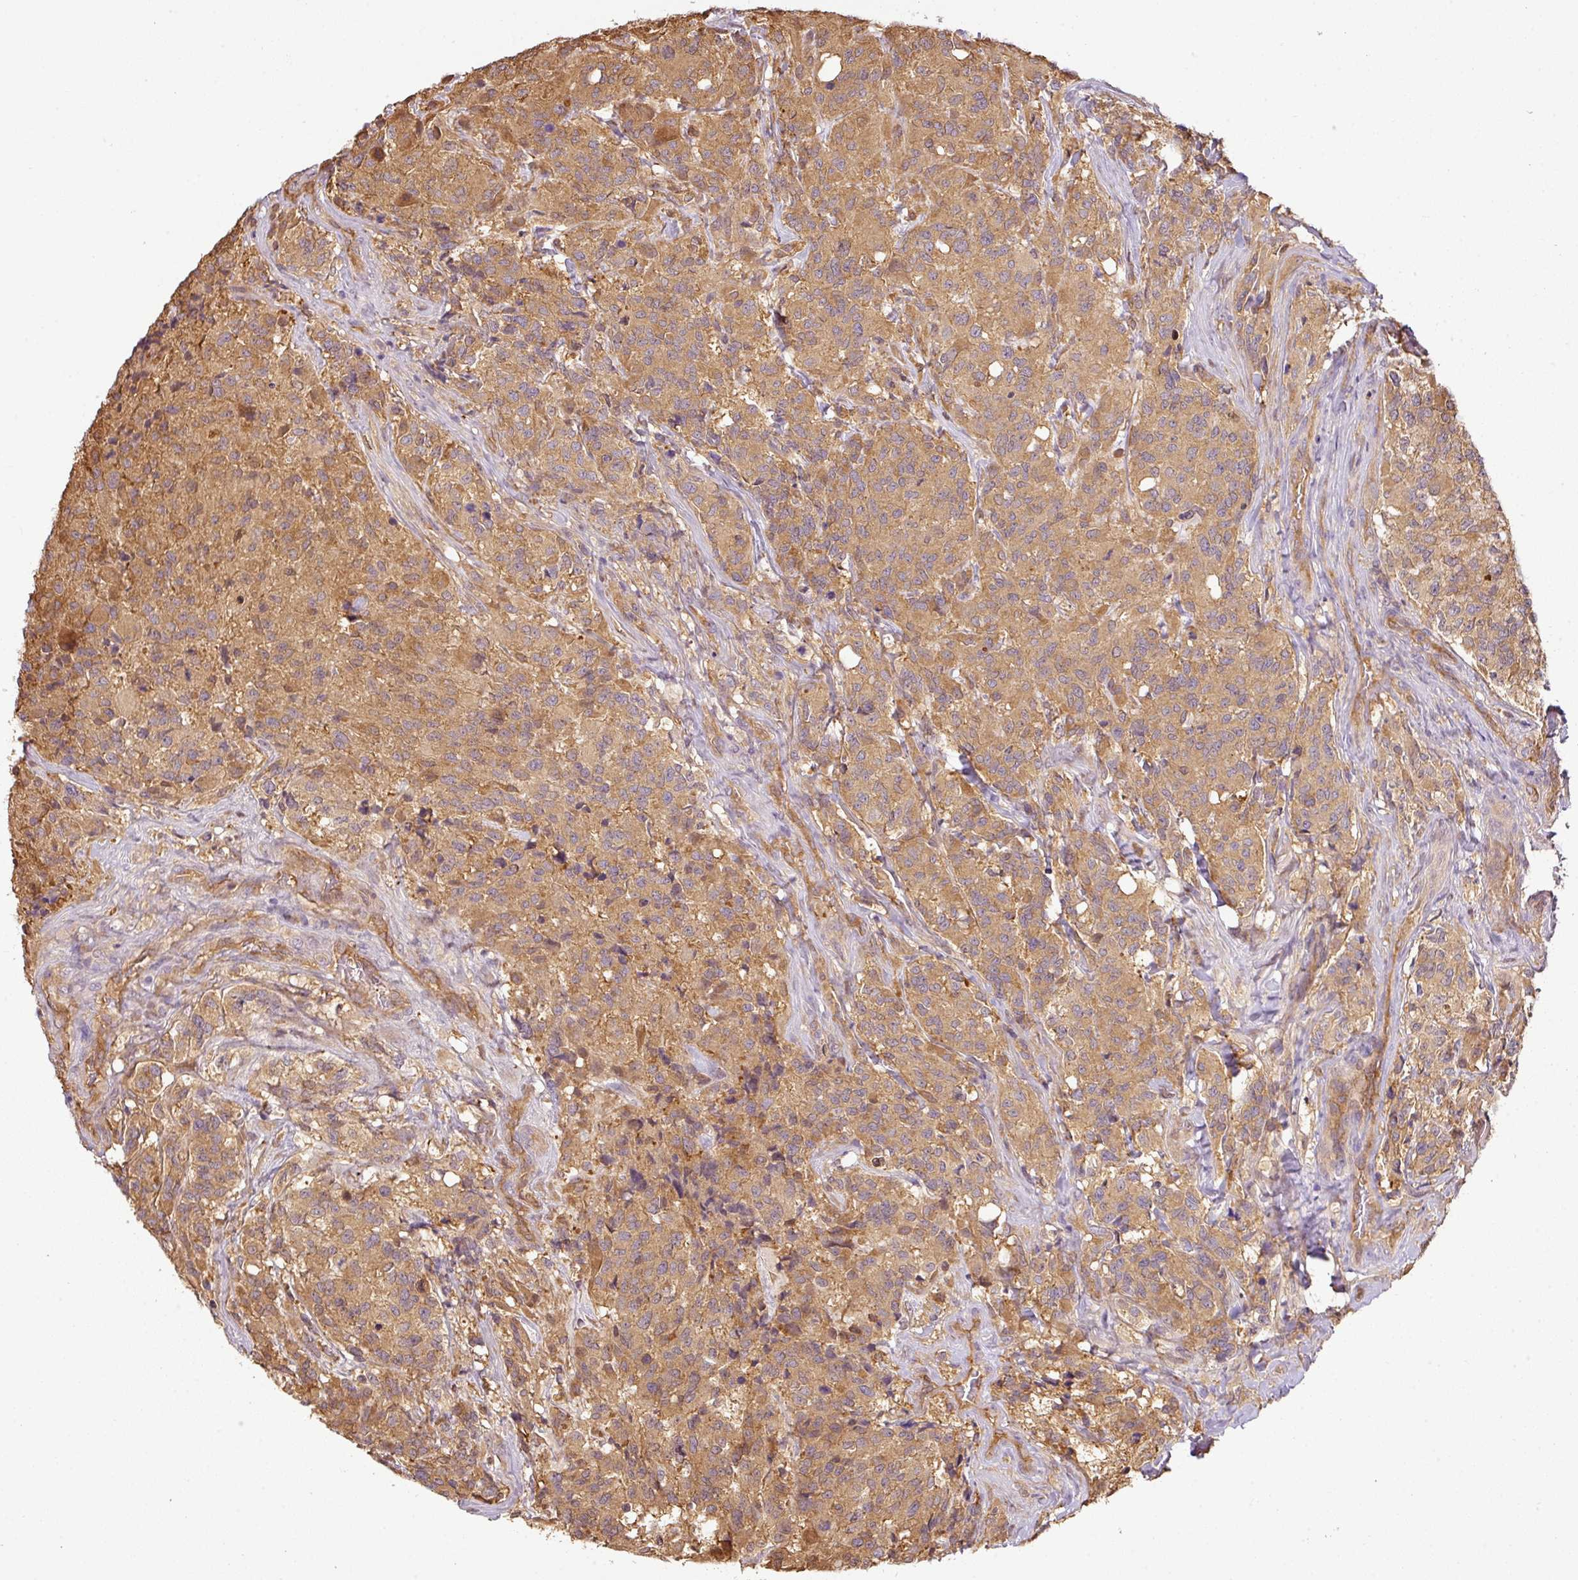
{"staining": {"intensity": "moderate", "quantity": "25%-75%", "location": "cytoplasmic/membranous"}, "tissue": "glioma", "cell_type": "Tumor cells", "image_type": "cancer", "snomed": [{"axis": "morphology", "description": "Glioma, malignant, High grade"}, {"axis": "topography", "description": "Brain"}], "caption": "The micrograph demonstrates a brown stain indicating the presence of a protein in the cytoplasmic/membranous of tumor cells in glioma.", "gene": "ANKRD18A", "patient": {"sex": "female", "age": 67}}